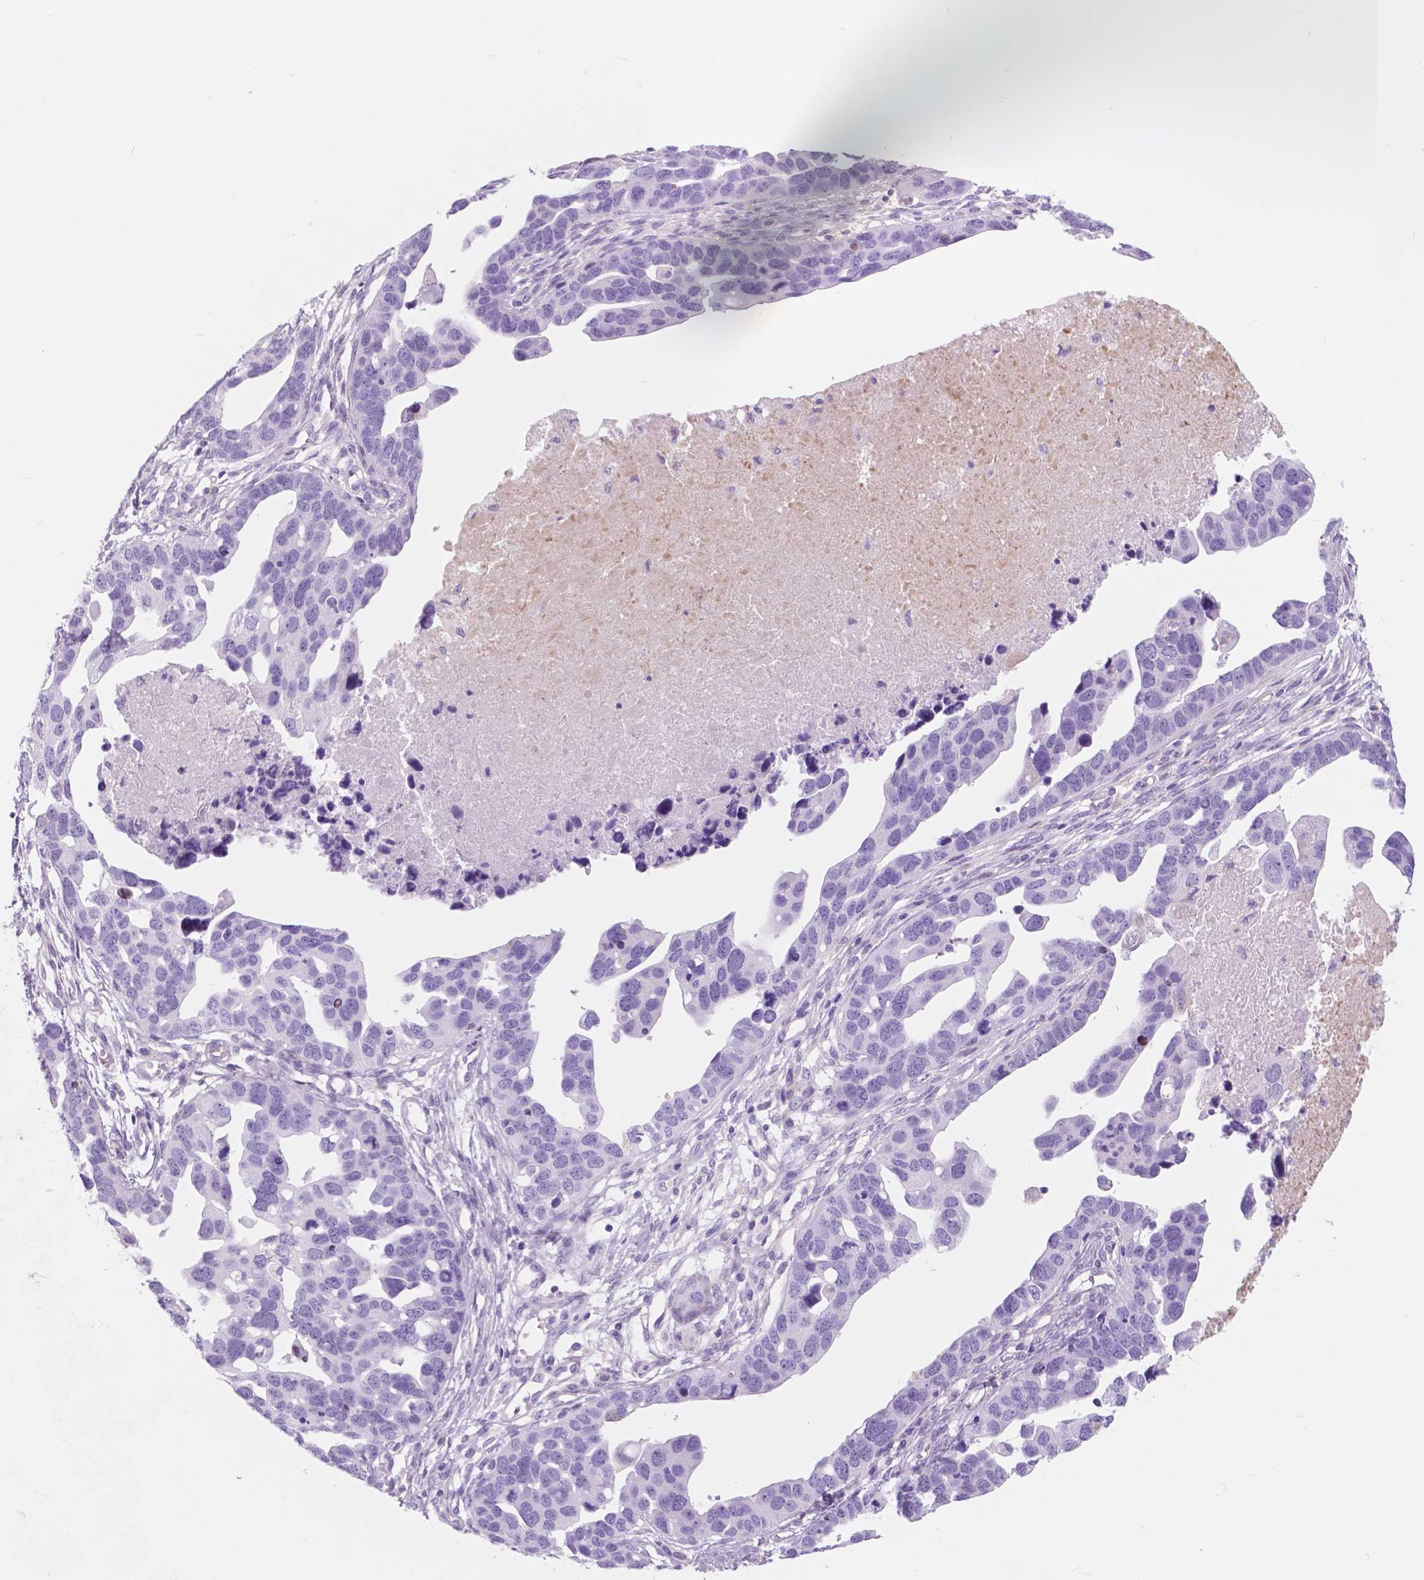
{"staining": {"intensity": "negative", "quantity": "none", "location": "none"}, "tissue": "ovarian cancer", "cell_type": "Tumor cells", "image_type": "cancer", "snomed": [{"axis": "morphology", "description": "Cystadenocarcinoma, serous, NOS"}, {"axis": "topography", "description": "Ovary"}], "caption": "Immunohistochemistry (IHC) photomicrograph of neoplastic tissue: ovarian cancer stained with DAB (3,3'-diaminobenzidine) displays no significant protein expression in tumor cells.", "gene": "FXYD2", "patient": {"sex": "female", "age": 54}}